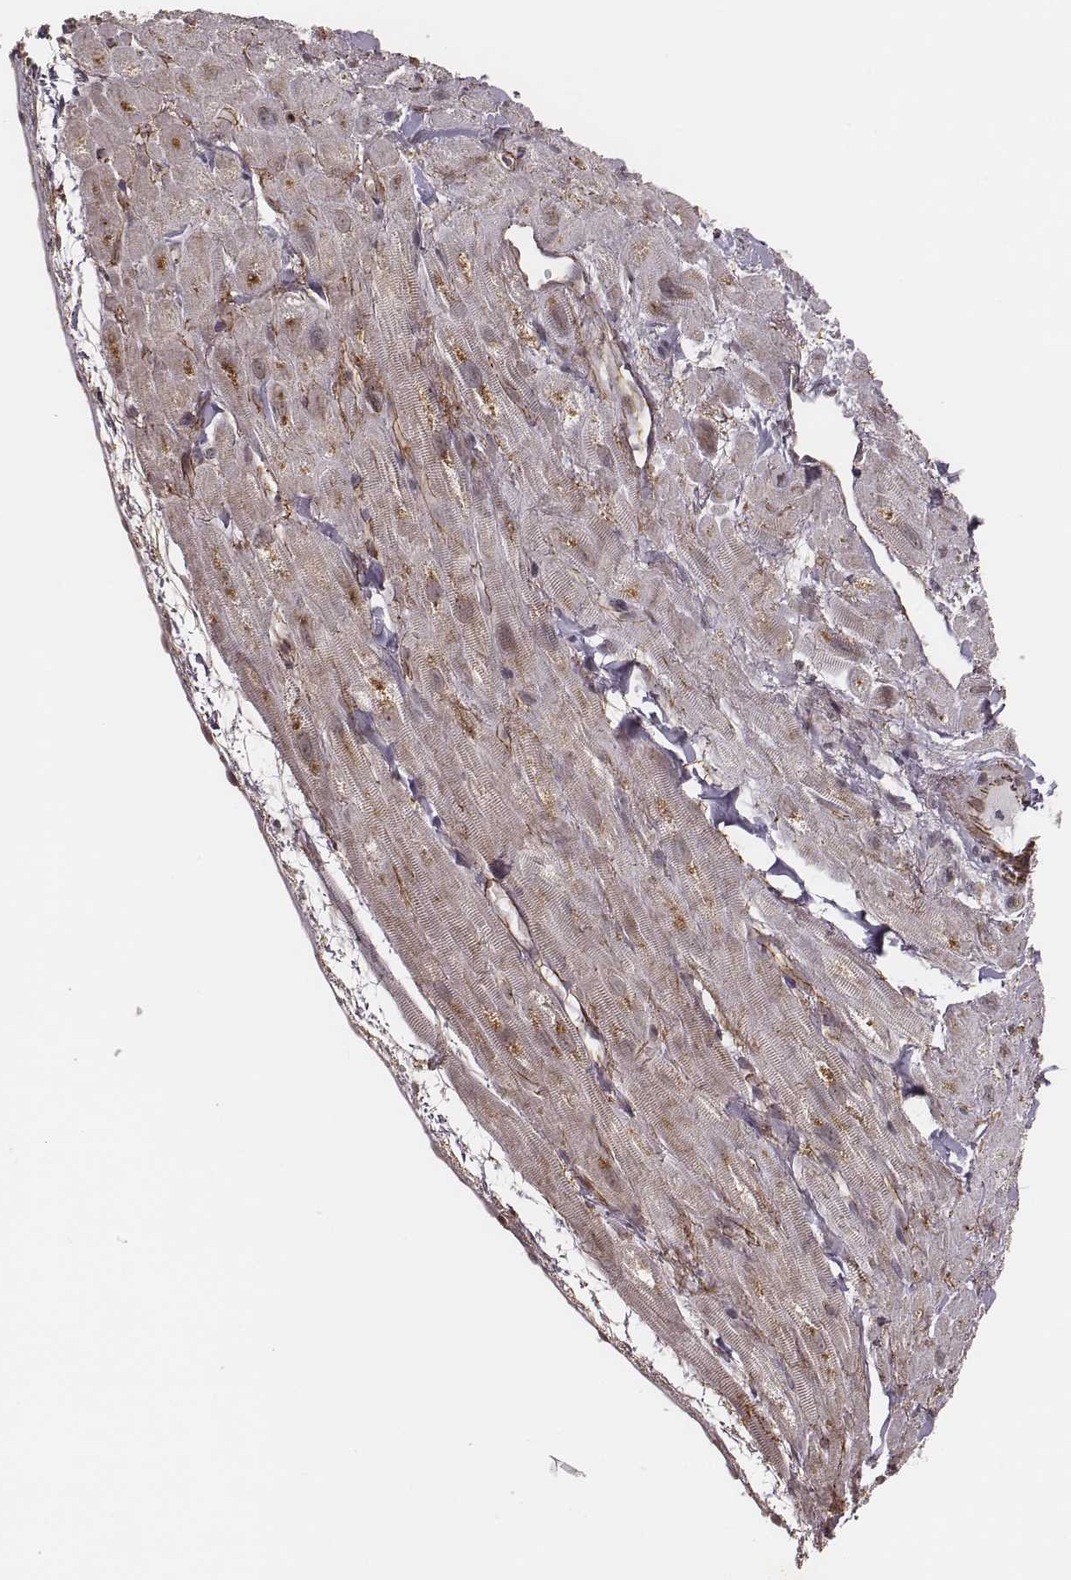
{"staining": {"intensity": "negative", "quantity": "none", "location": "none"}, "tissue": "heart muscle", "cell_type": "Cardiomyocytes", "image_type": "normal", "snomed": [{"axis": "morphology", "description": "Normal tissue, NOS"}, {"axis": "topography", "description": "Heart"}], "caption": "The histopathology image shows no staining of cardiomyocytes in benign heart muscle. (Stains: DAB (3,3'-diaminobenzidine) immunohistochemistry (IHC) with hematoxylin counter stain, Microscopy: brightfield microscopy at high magnification).", "gene": "WDR59", "patient": {"sex": "female", "age": 62}}